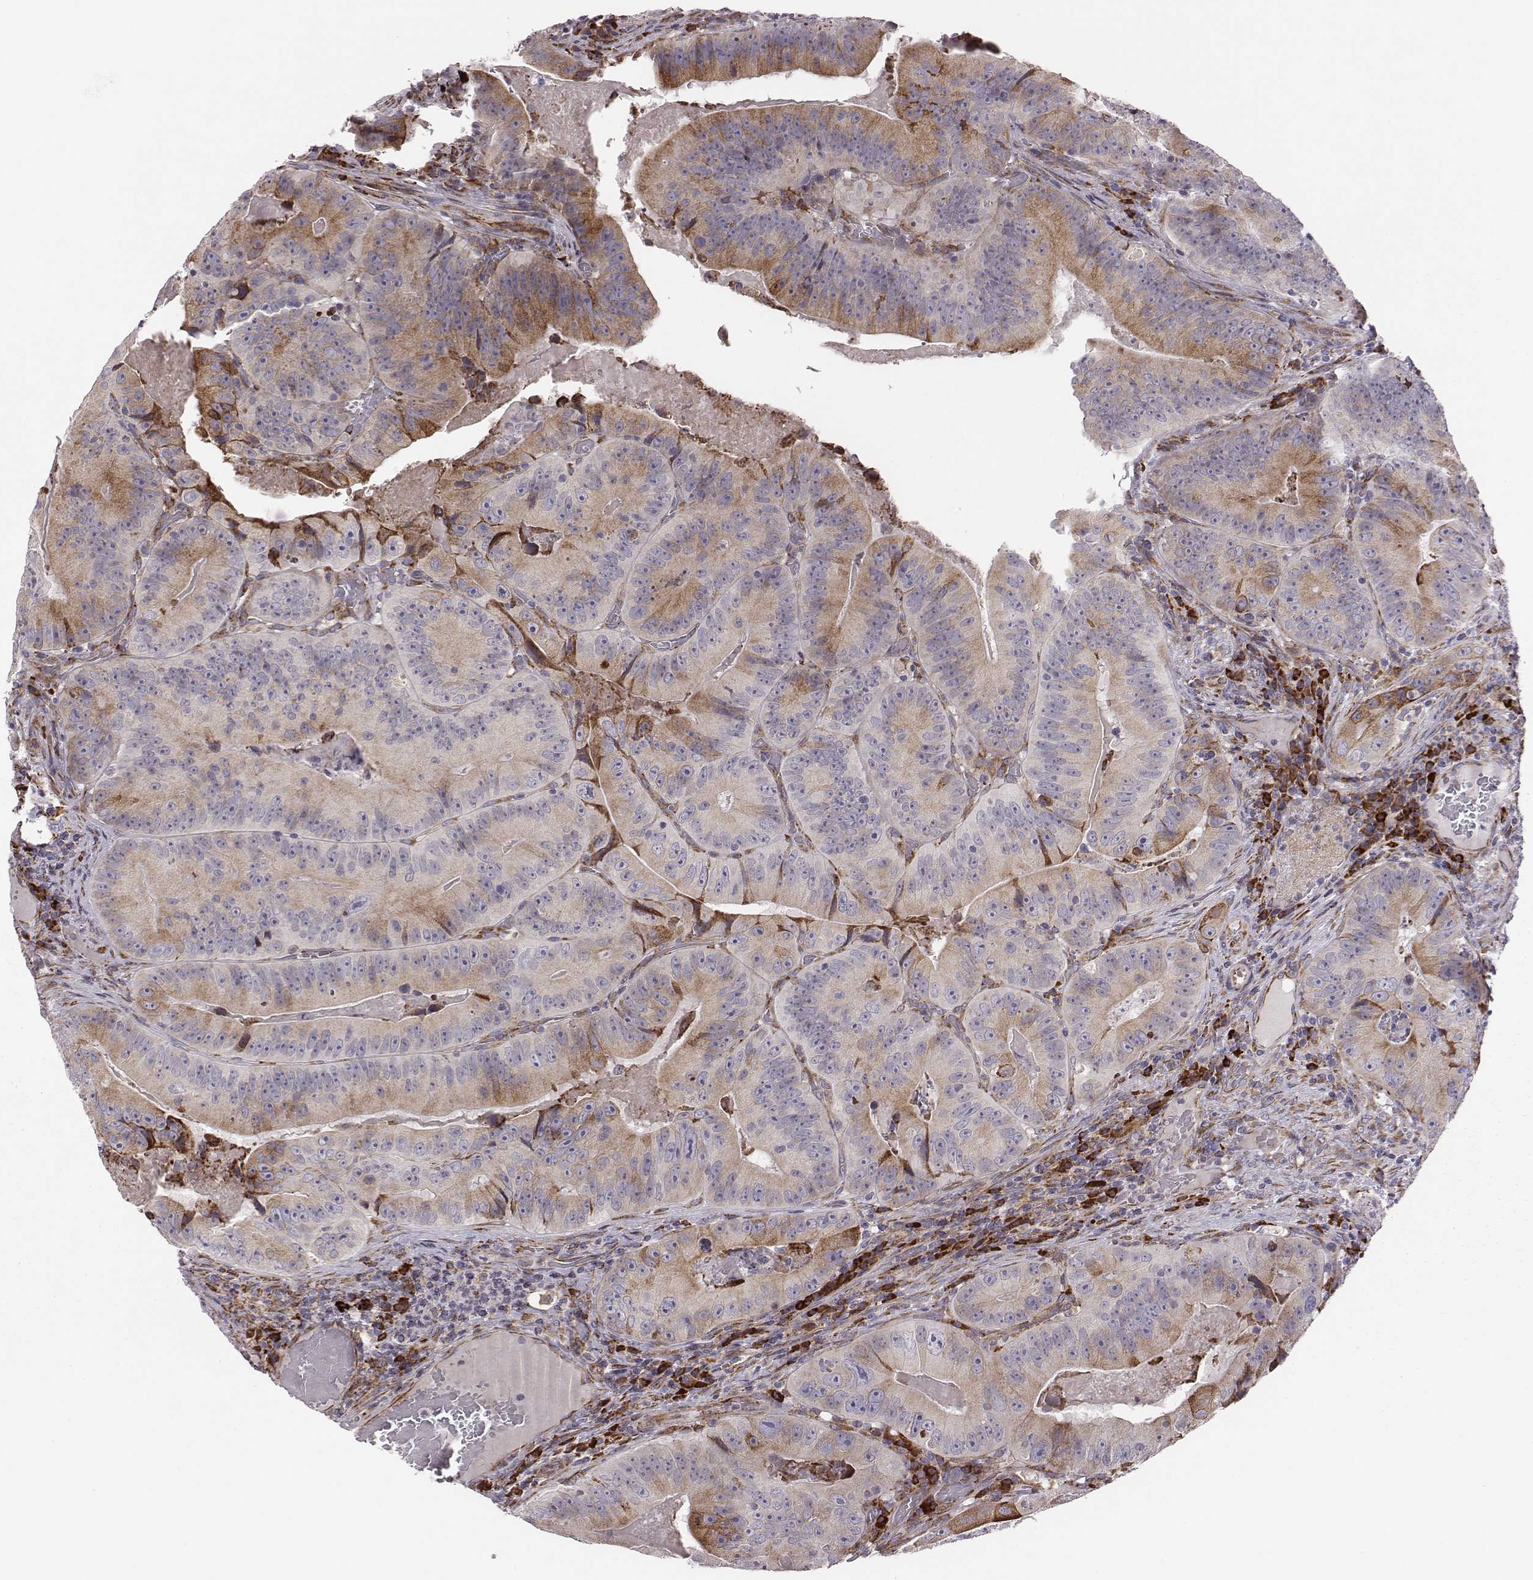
{"staining": {"intensity": "moderate", "quantity": ">75%", "location": "cytoplasmic/membranous"}, "tissue": "colorectal cancer", "cell_type": "Tumor cells", "image_type": "cancer", "snomed": [{"axis": "morphology", "description": "Adenocarcinoma, NOS"}, {"axis": "topography", "description": "Colon"}], "caption": "Colorectal cancer (adenocarcinoma) stained for a protein (brown) demonstrates moderate cytoplasmic/membranous positive staining in approximately >75% of tumor cells.", "gene": "SELENOI", "patient": {"sex": "female", "age": 86}}